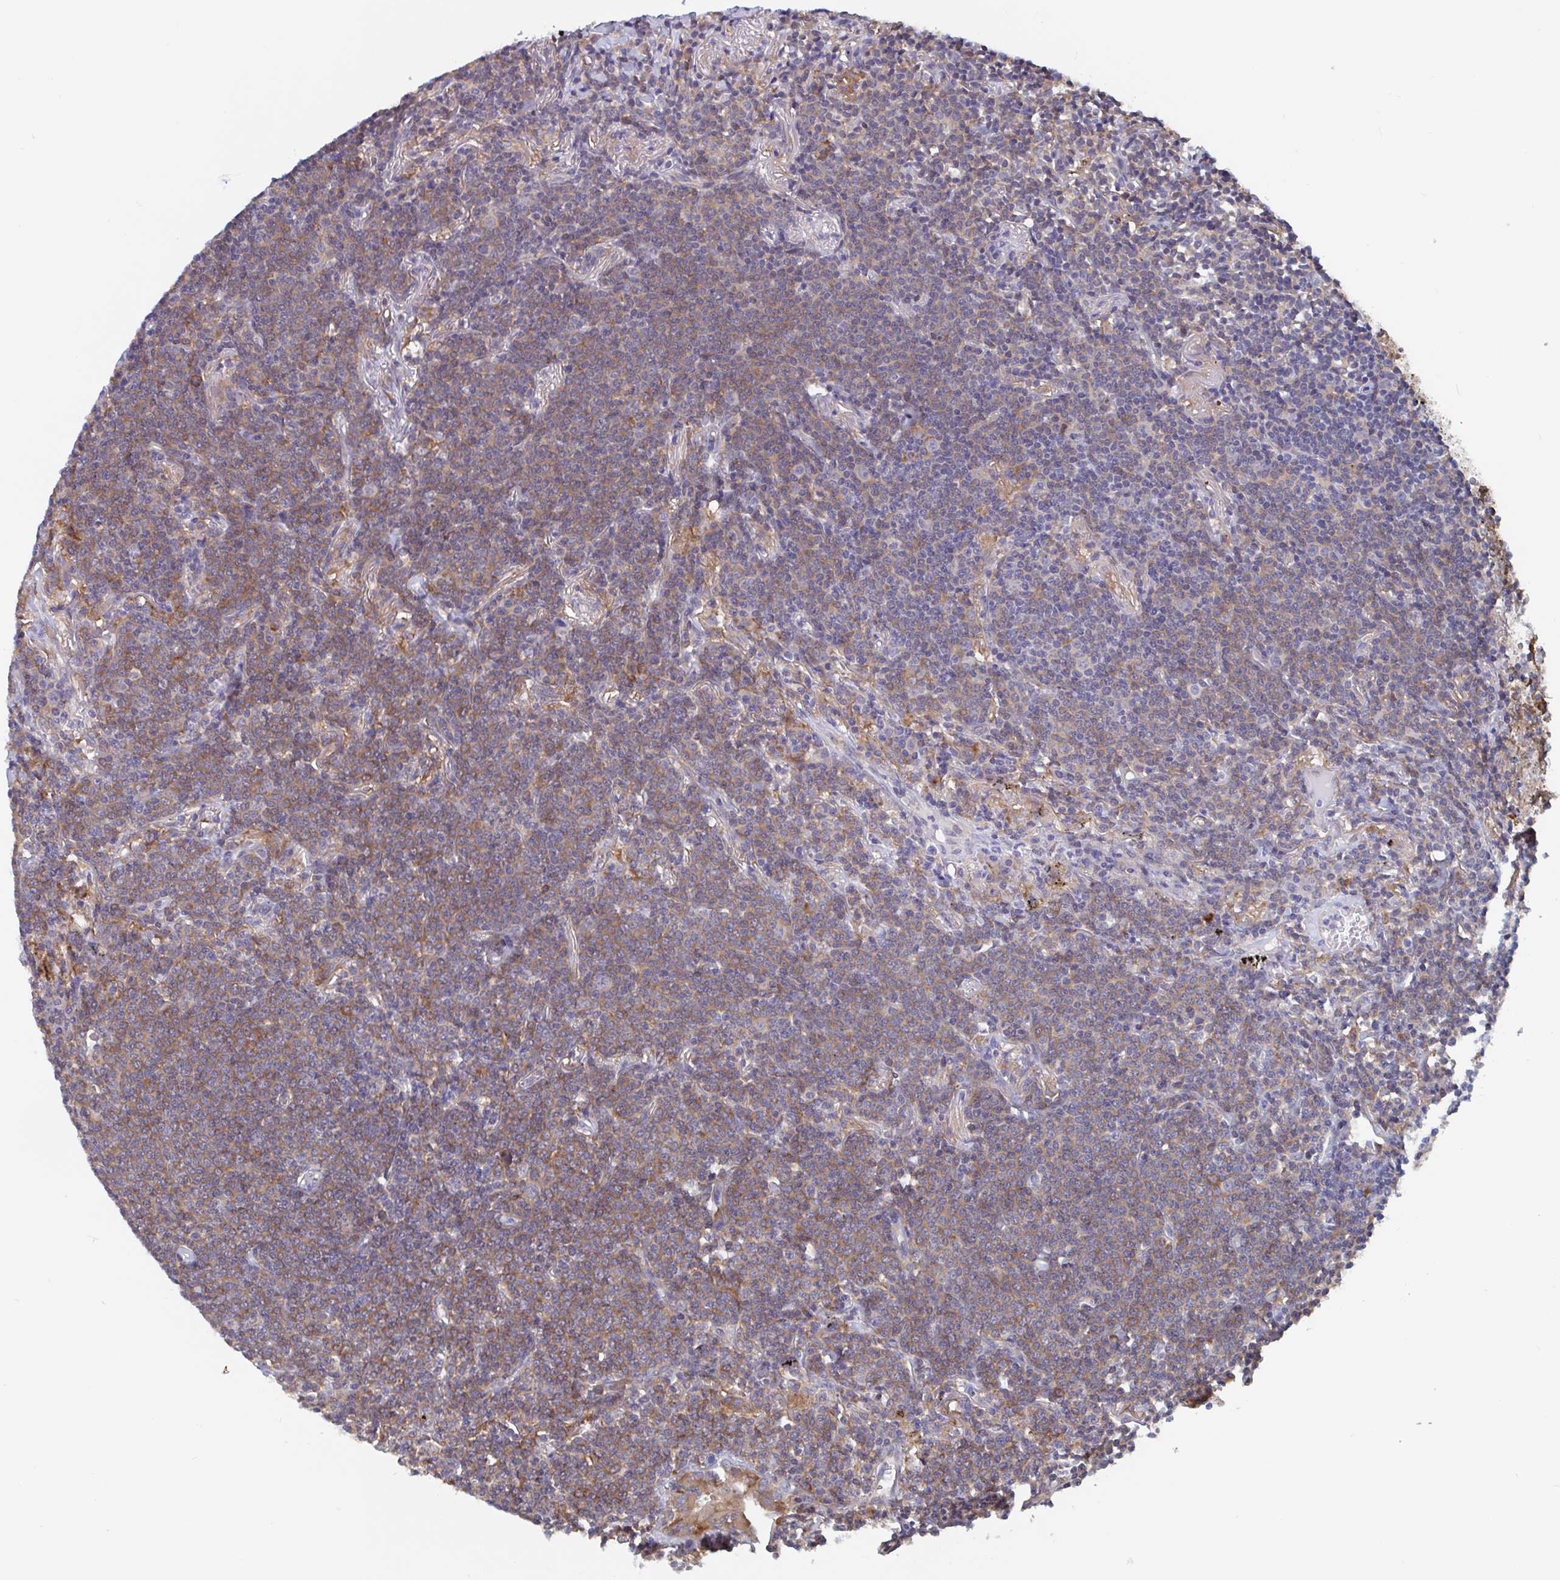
{"staining": {"intensity": "moderate", "quantity": ">75%", "location": "cytoplasmic/membranous"}, "tissue": "lymphoma", "cell_type": "Tumor cells", "image_type": "cancer", "snomed": [{"axis": "morphology", "description": "Malignant lymphoma, non-Hodgkin's type, Low grade"}, {"axis": "topography", "description": "Lung"}], "caption": "High-power microscopy captured an immunohistochemistry (IHC) photomicrograph of lymphoma, revealing moderate cytoplasmic/membranous positivity in about >75% of tumor cells.", "gene": "SNX8", "patient": {"sex": "female", "age": 71}}